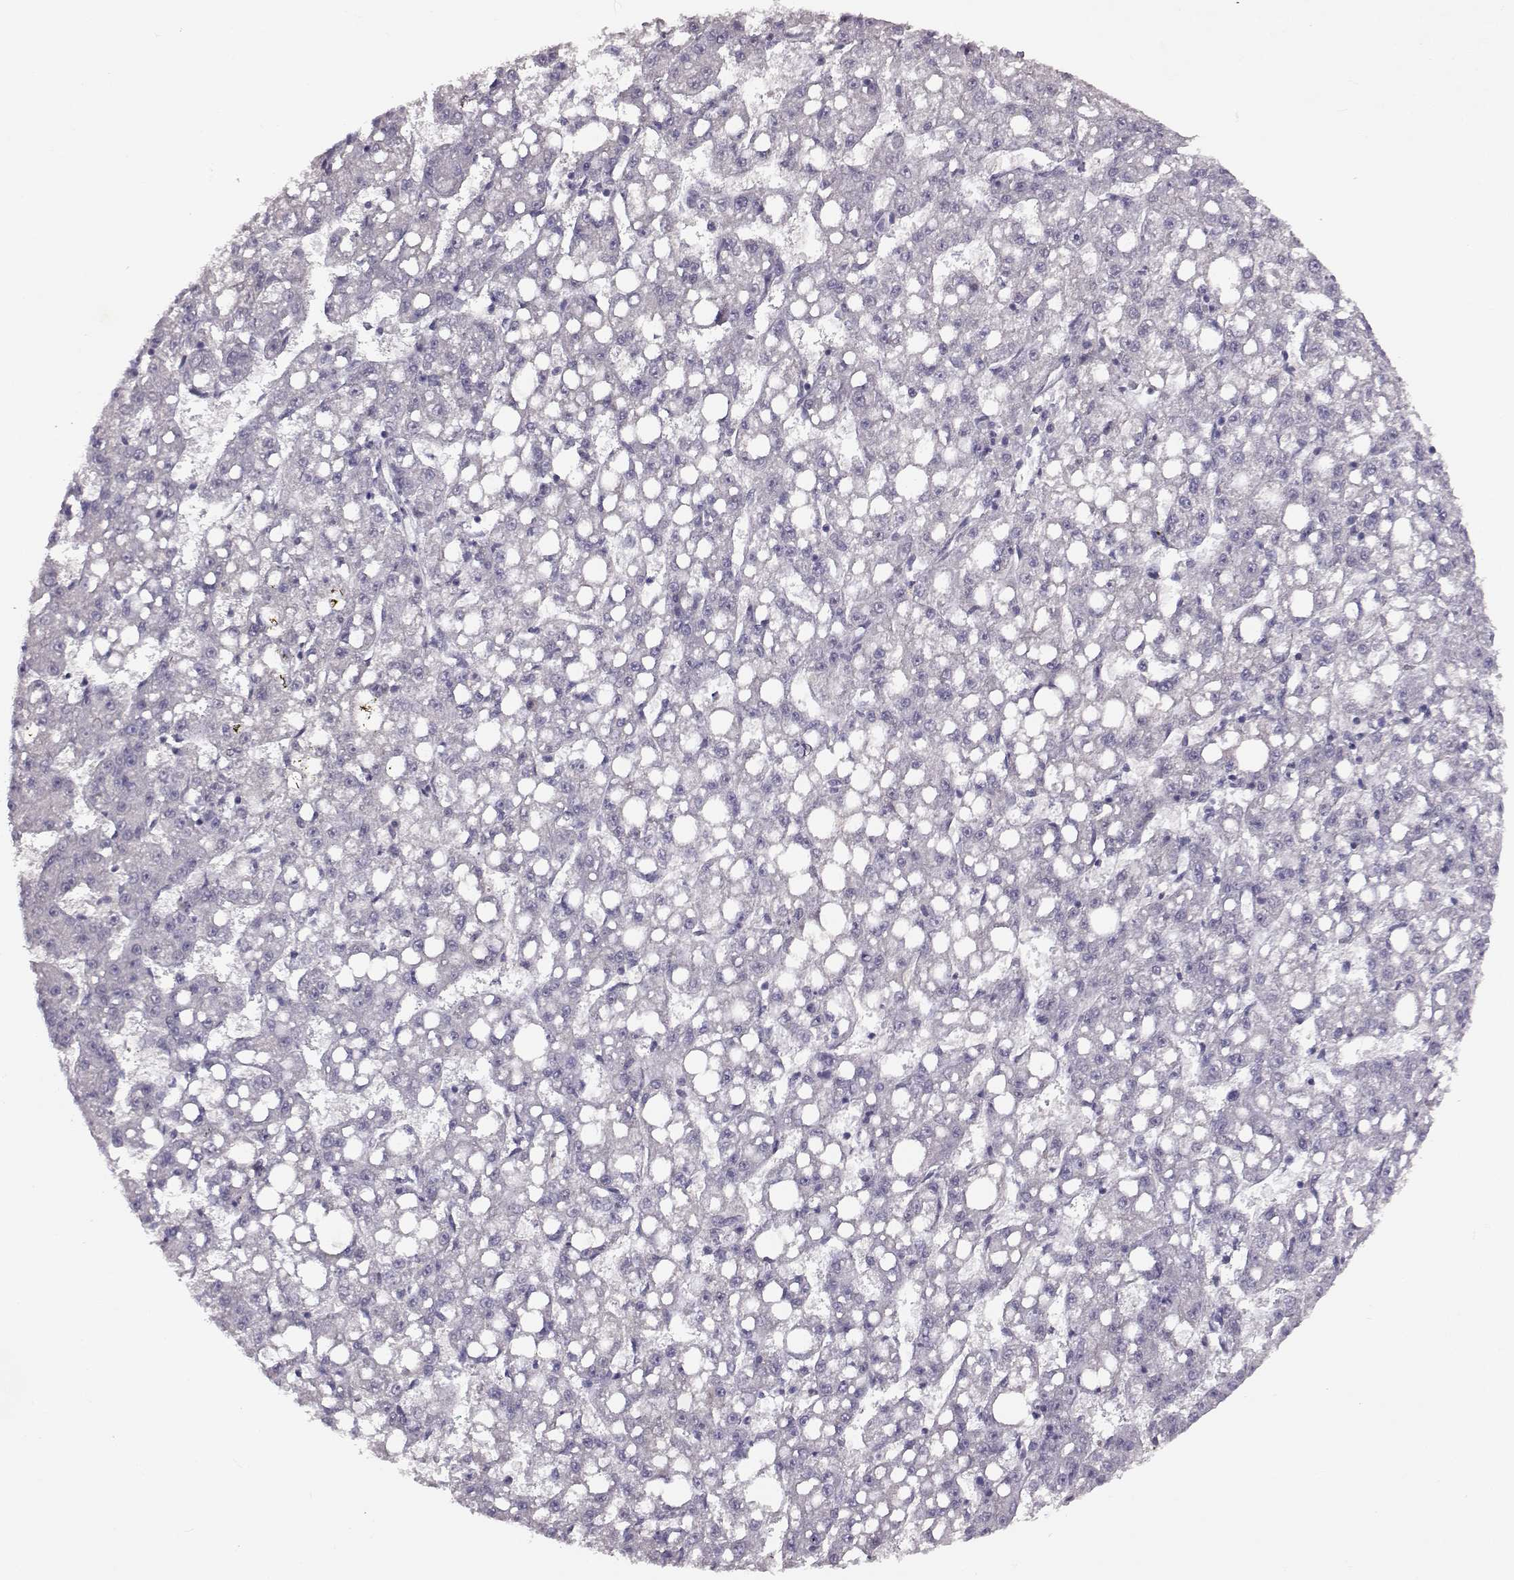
{"staining": {"intensity": "negative", "quantity": "none", "location": "none"}, "tissue": "liver cancer", "cell_type": "Tumor cells", "image_type": "cancer", "snomed": [{"axis": "morphology", "description": "Carcinoma, Hepatocellular, NOS"}, {"axis": "topography", "description": "Liver"}], "caption": "An immunohistochemistry (IHC) photomicrograph of hepatocellular carcinoma (liver) is shown. There is no staining in tumor cells of hepatocellular carcinoma (liver).", "gene": "SPAG17", "patient": {"sex": "female", "age": 65}}